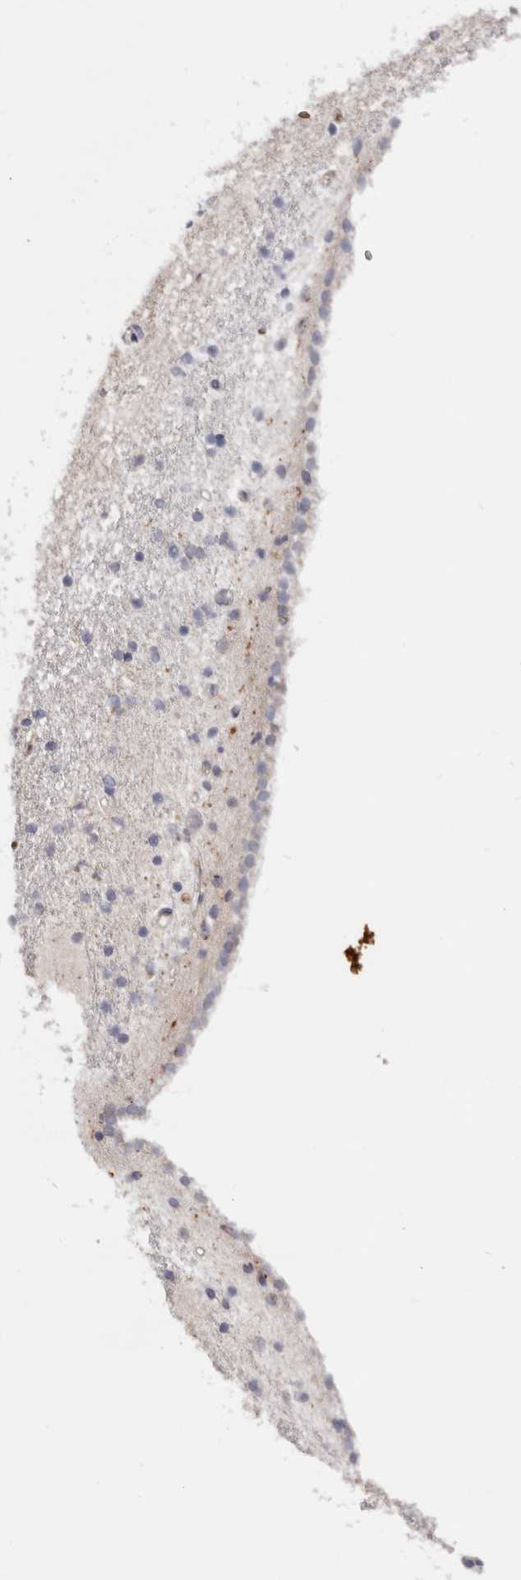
{"staining": {"intensity": "weak", "quantity": "<25%", "location": "cytoplasmic/membranous"}, "tissue": "caudate", "cell_type": "Glial cells", "image_type": "normal", "snomed": [{"axis": "morphology", "description": "Normal tissue, NOS"}, {"axis": "topography", "description": "Lateral ventricle wall"}], "caption": "High power microscopy image of an IHC histopathology image of unremarkable caudate, revealing no significant staining in glial cells. (Stains: DAB (3,3'-diaminobenzidine) immunohistochemistry with hematoxylin counter stain, Microscopy: brightfield microscopy at high magnification).", "gene": "RNF213", "patient": {"sex": "male", "age": 45}}